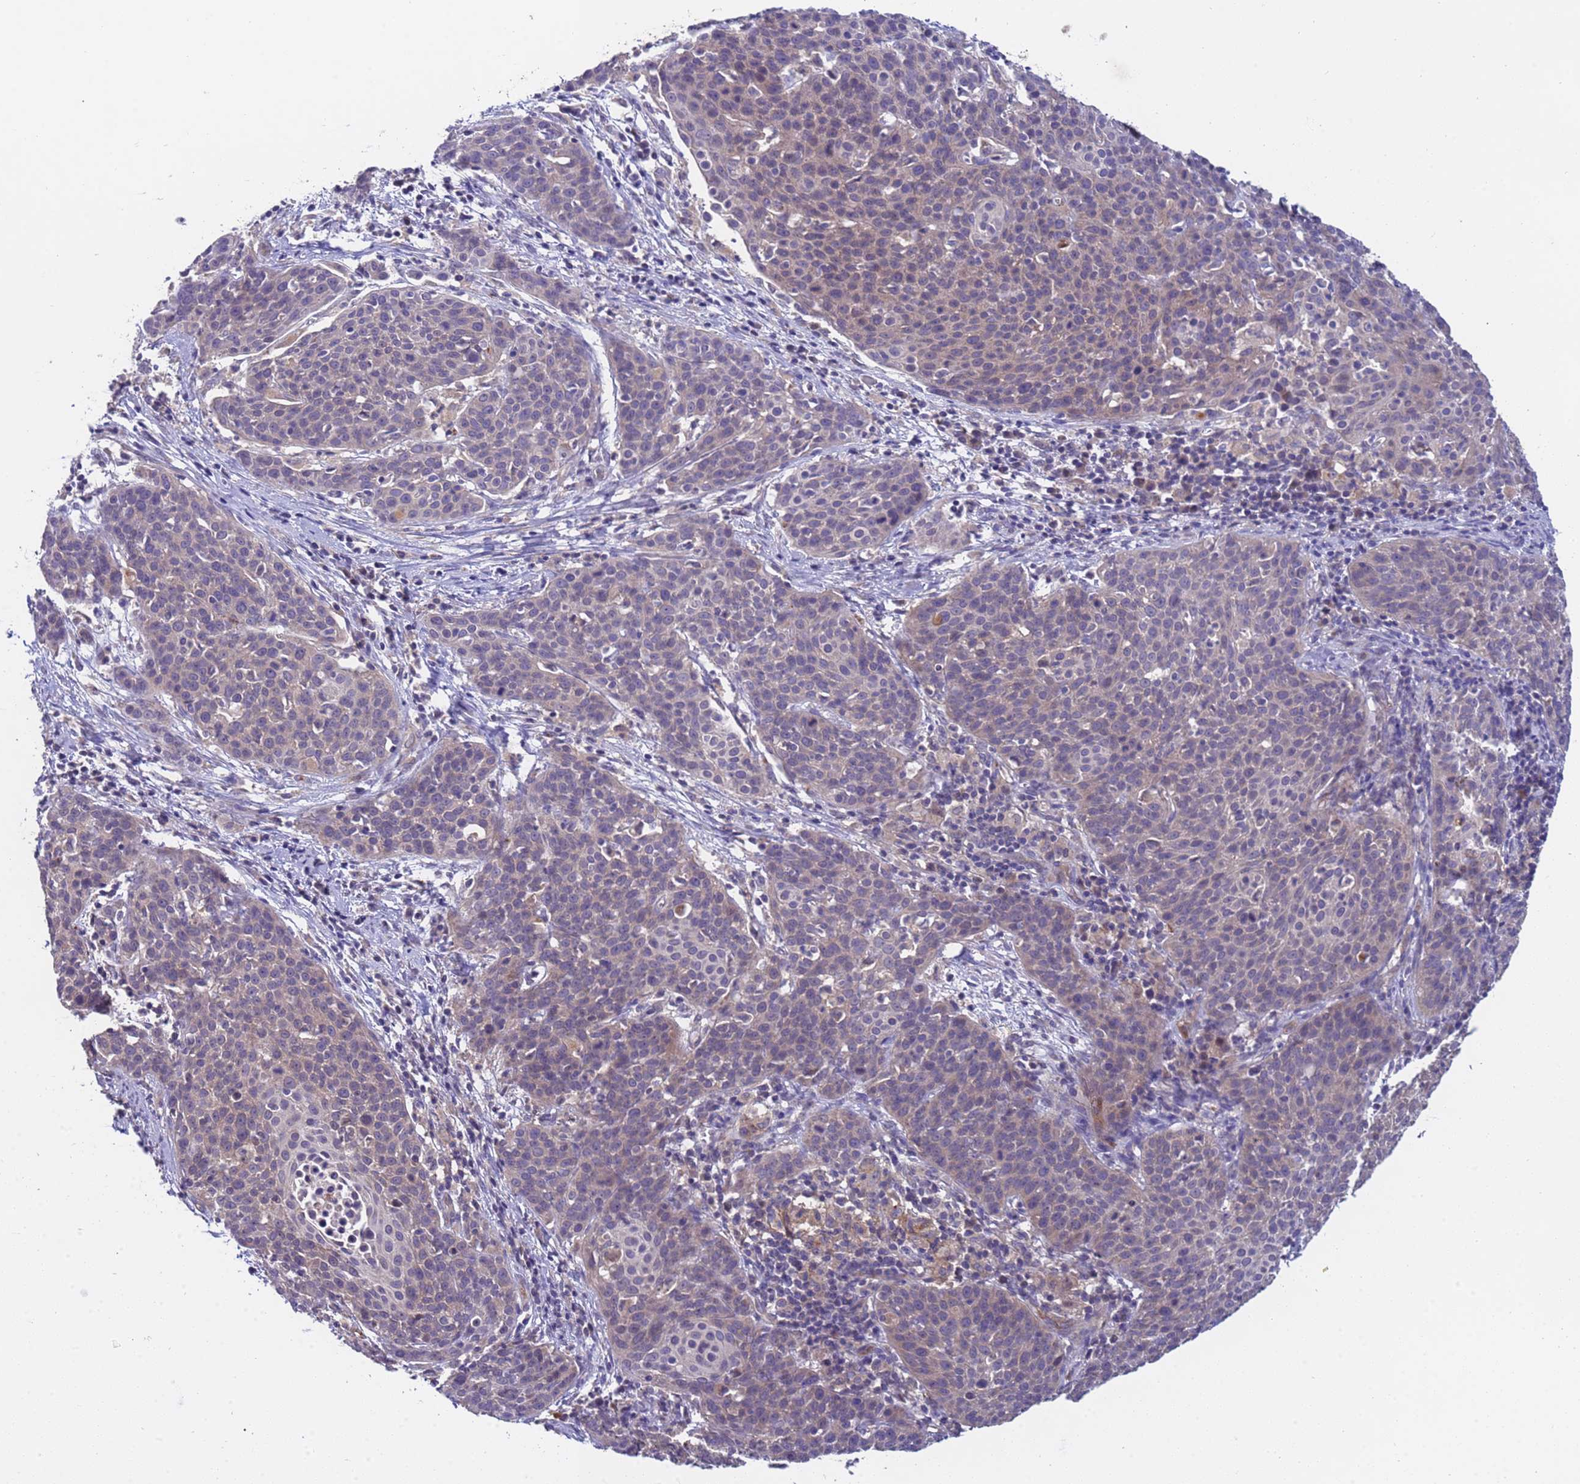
{"staining": {"intensity": "weak", "quantity": "<25%", "location": "cytoplasmic/membranous"}, "tissue": "cervical cancer", "cell_type": "Tumor cells", "image_type": "cancer", "snomed": [{"axis": "morphology", "description": "Squamous cell carcinoma, NOS"}, {"axis": "topography", "description": "Cervix"}], "caption": "Micrograph shows no protein positivity in tumor cells of cervical cancer (squamous cell carcinoma) tissue. Nuclei are stained in blue.", "gene": "ZNF248", "patient": {"sex": "female", "age": 38}}